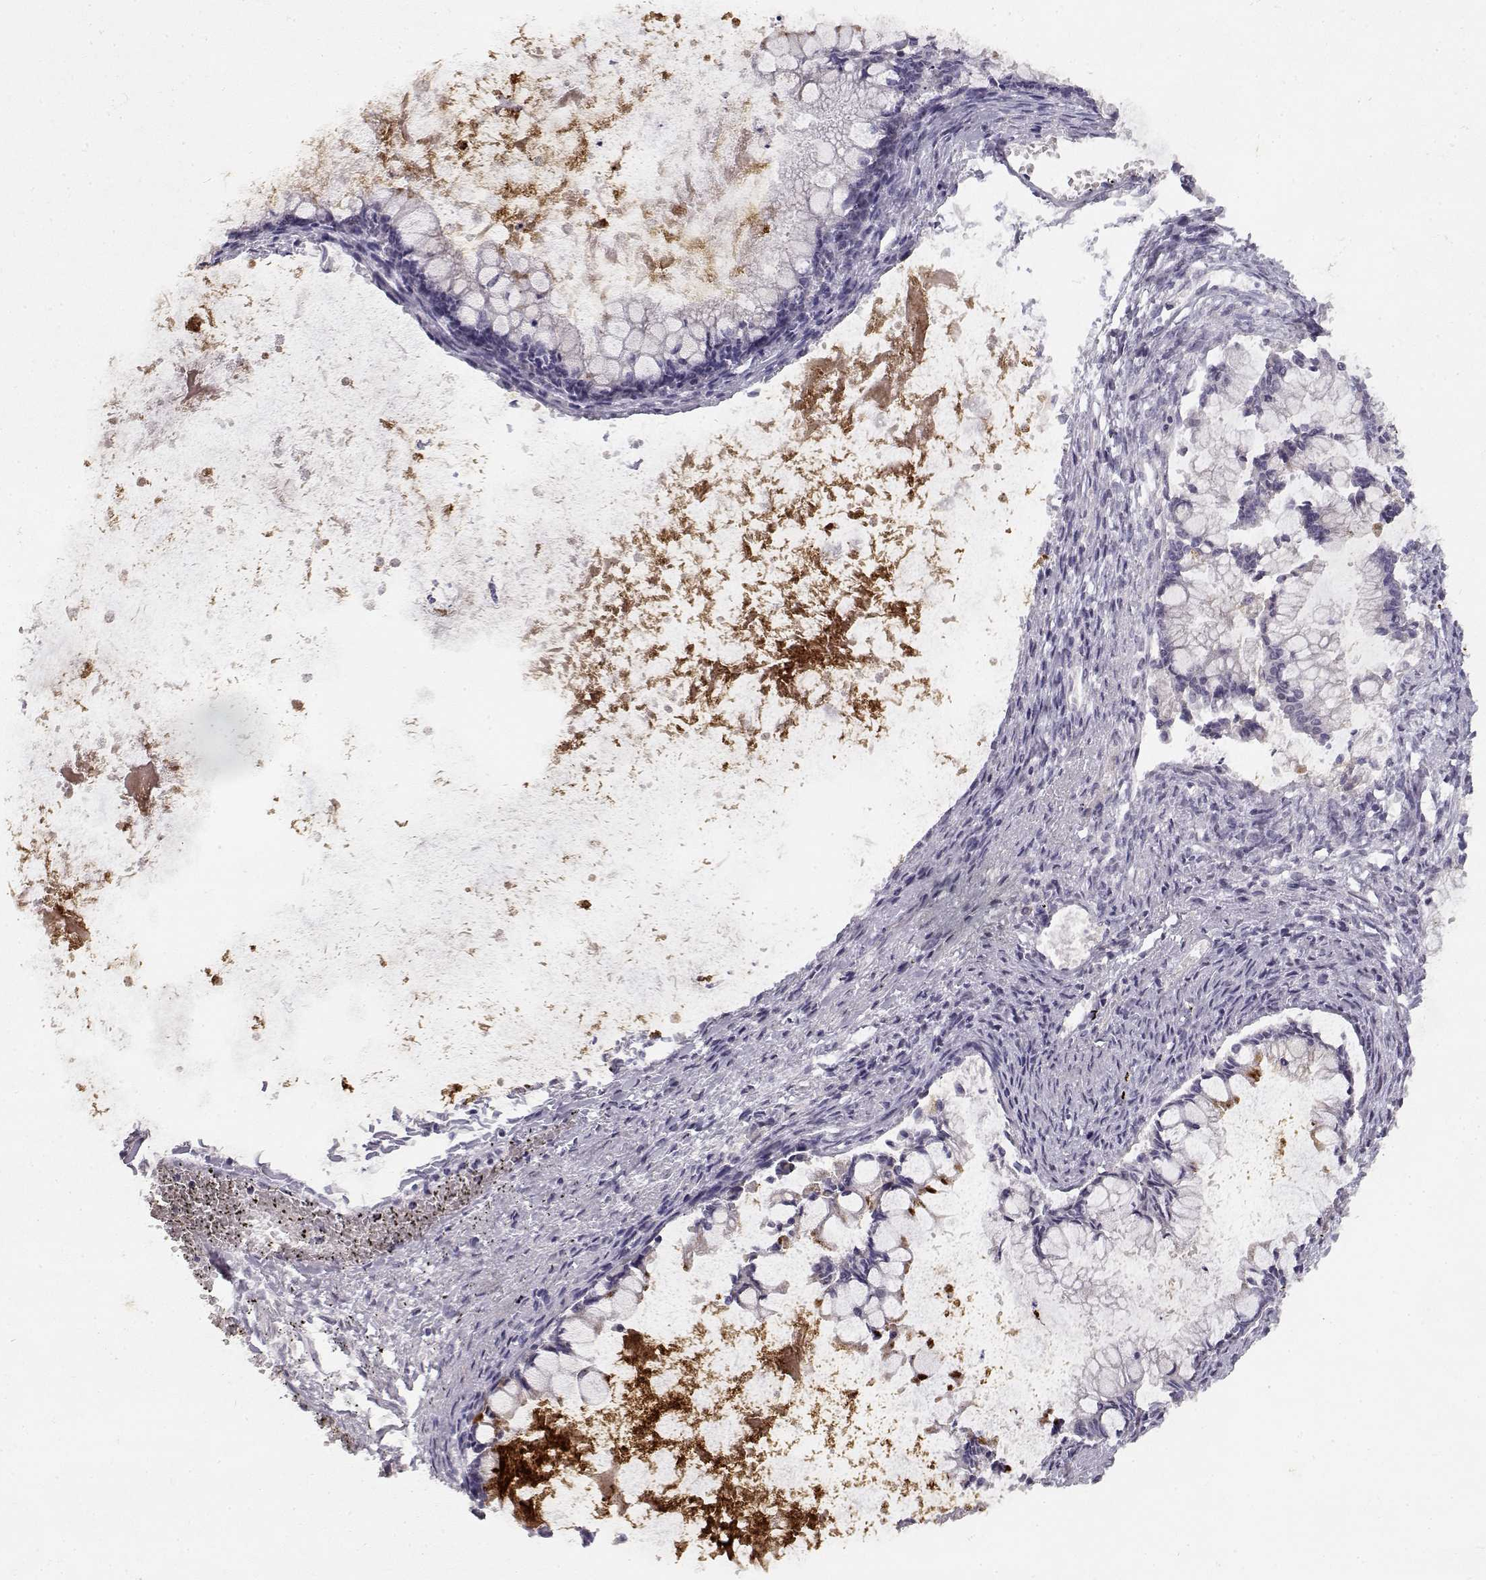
{"staining": {"intensity": "negative", "quantity": "none", "location": "none"}, "tissue": "ovarian cancer", "cell_type": "Tumor cells", "image_type": "cancer", "snomed": [{"axis": "morphology", "description": "Cystadenocarcinoma, mucinous, NOS"}, {"axis": "topography", "description": "Ovary"}], "caption": "This is an immunohistochemistry image of human ovarian cancer. There is no staining in tumor cells.", "gene": "TPH2", "patient": {"sex": "female", "age": 67}}